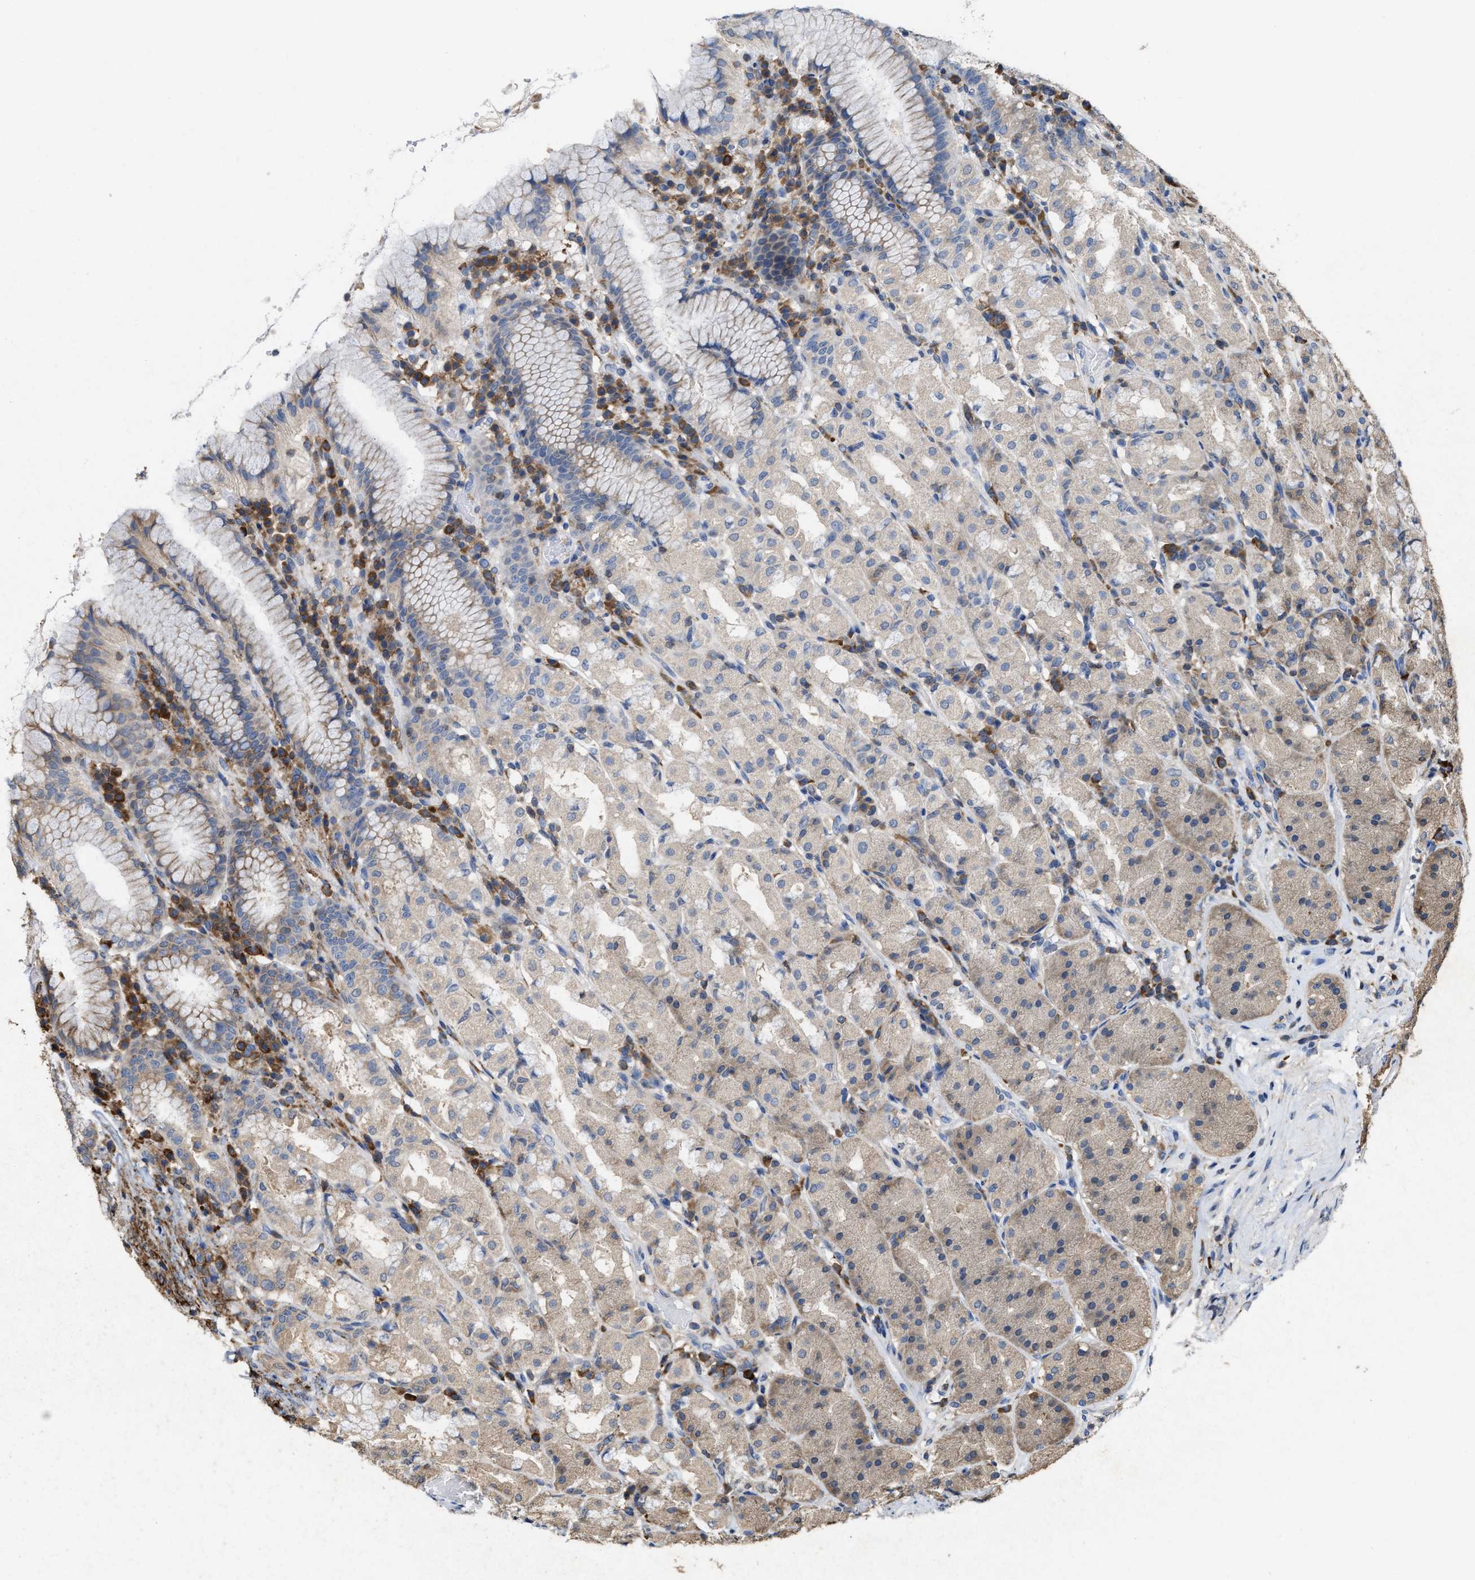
{"staining": {"intensity": "weak", "quantity": "<25%", "location": "cytoplasmic/membranous"}, "tissue": "stomach", "cell_type": "Glandular cells", "image_type": "normal", "snomed": [{"axis": "morphology", "description": "Normal tissue, NOS"}, {"axis": "topography", "description": "Stomach"}, {"axis": "topography", "description": "Stomach, lower"}], "caption": "Stomach stained for a protein using immunohistochemistry reveals no staining glandular cells.", "gene": "FGD3", "patient": {"sex": "female", "age": 56}}